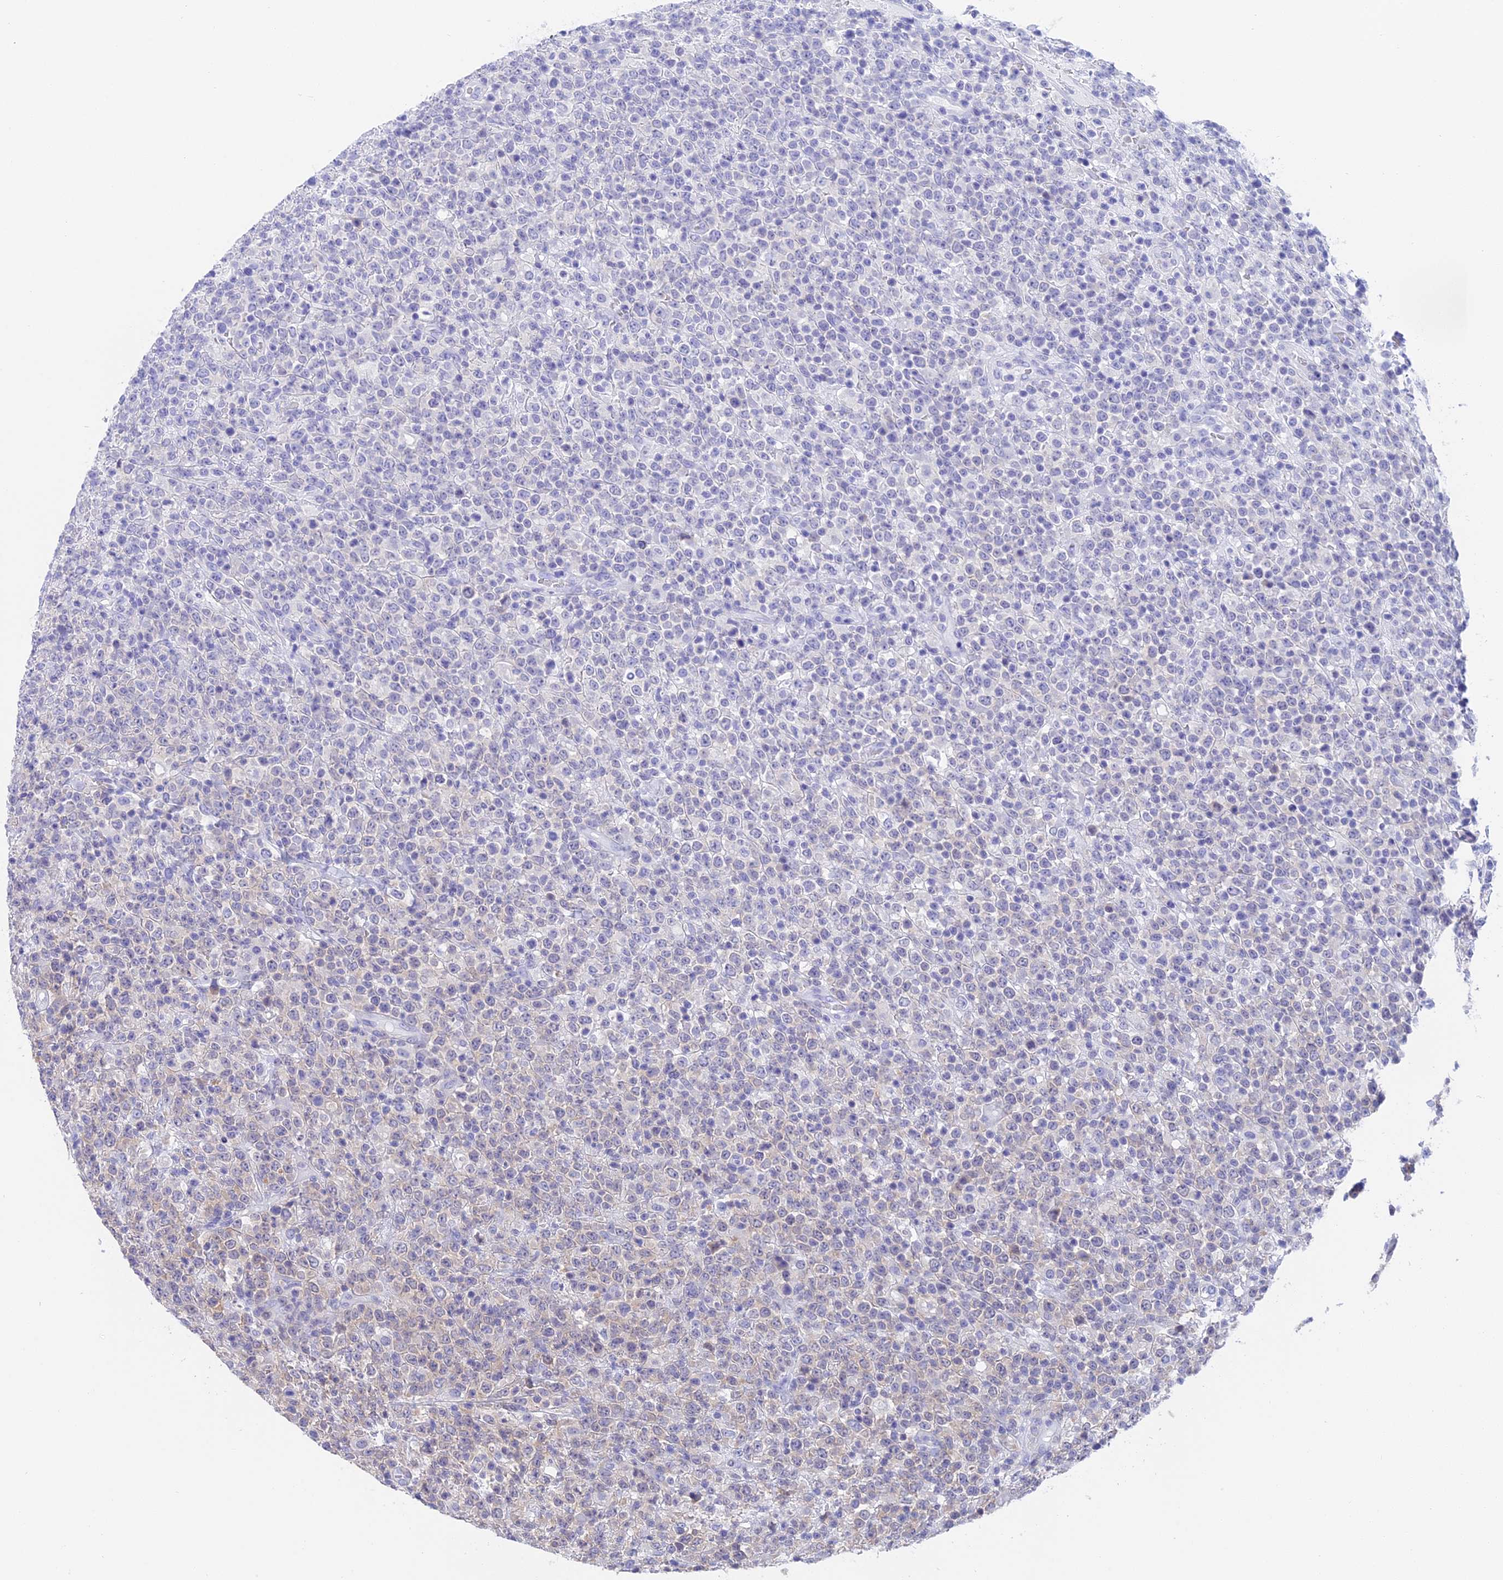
{"staining": {"intensity": "negative", "quantity": "none", "location": "none"}, "tissue": "lymphoma", "cell_type": "Tumor cells", "image_type": "cancer", "snomed": [{"axis": "morphology", "description": "Malignant lymphoma, non-Hodgkin's type, High grade"}, {"axis": "topography", "description": "Colon"}], "caption": "The IHC micrograph has no significant staining in tumor cells of lymphoma tissue.", "gene": "STUB1", "patient": {"sex": "female", "age": 53}}